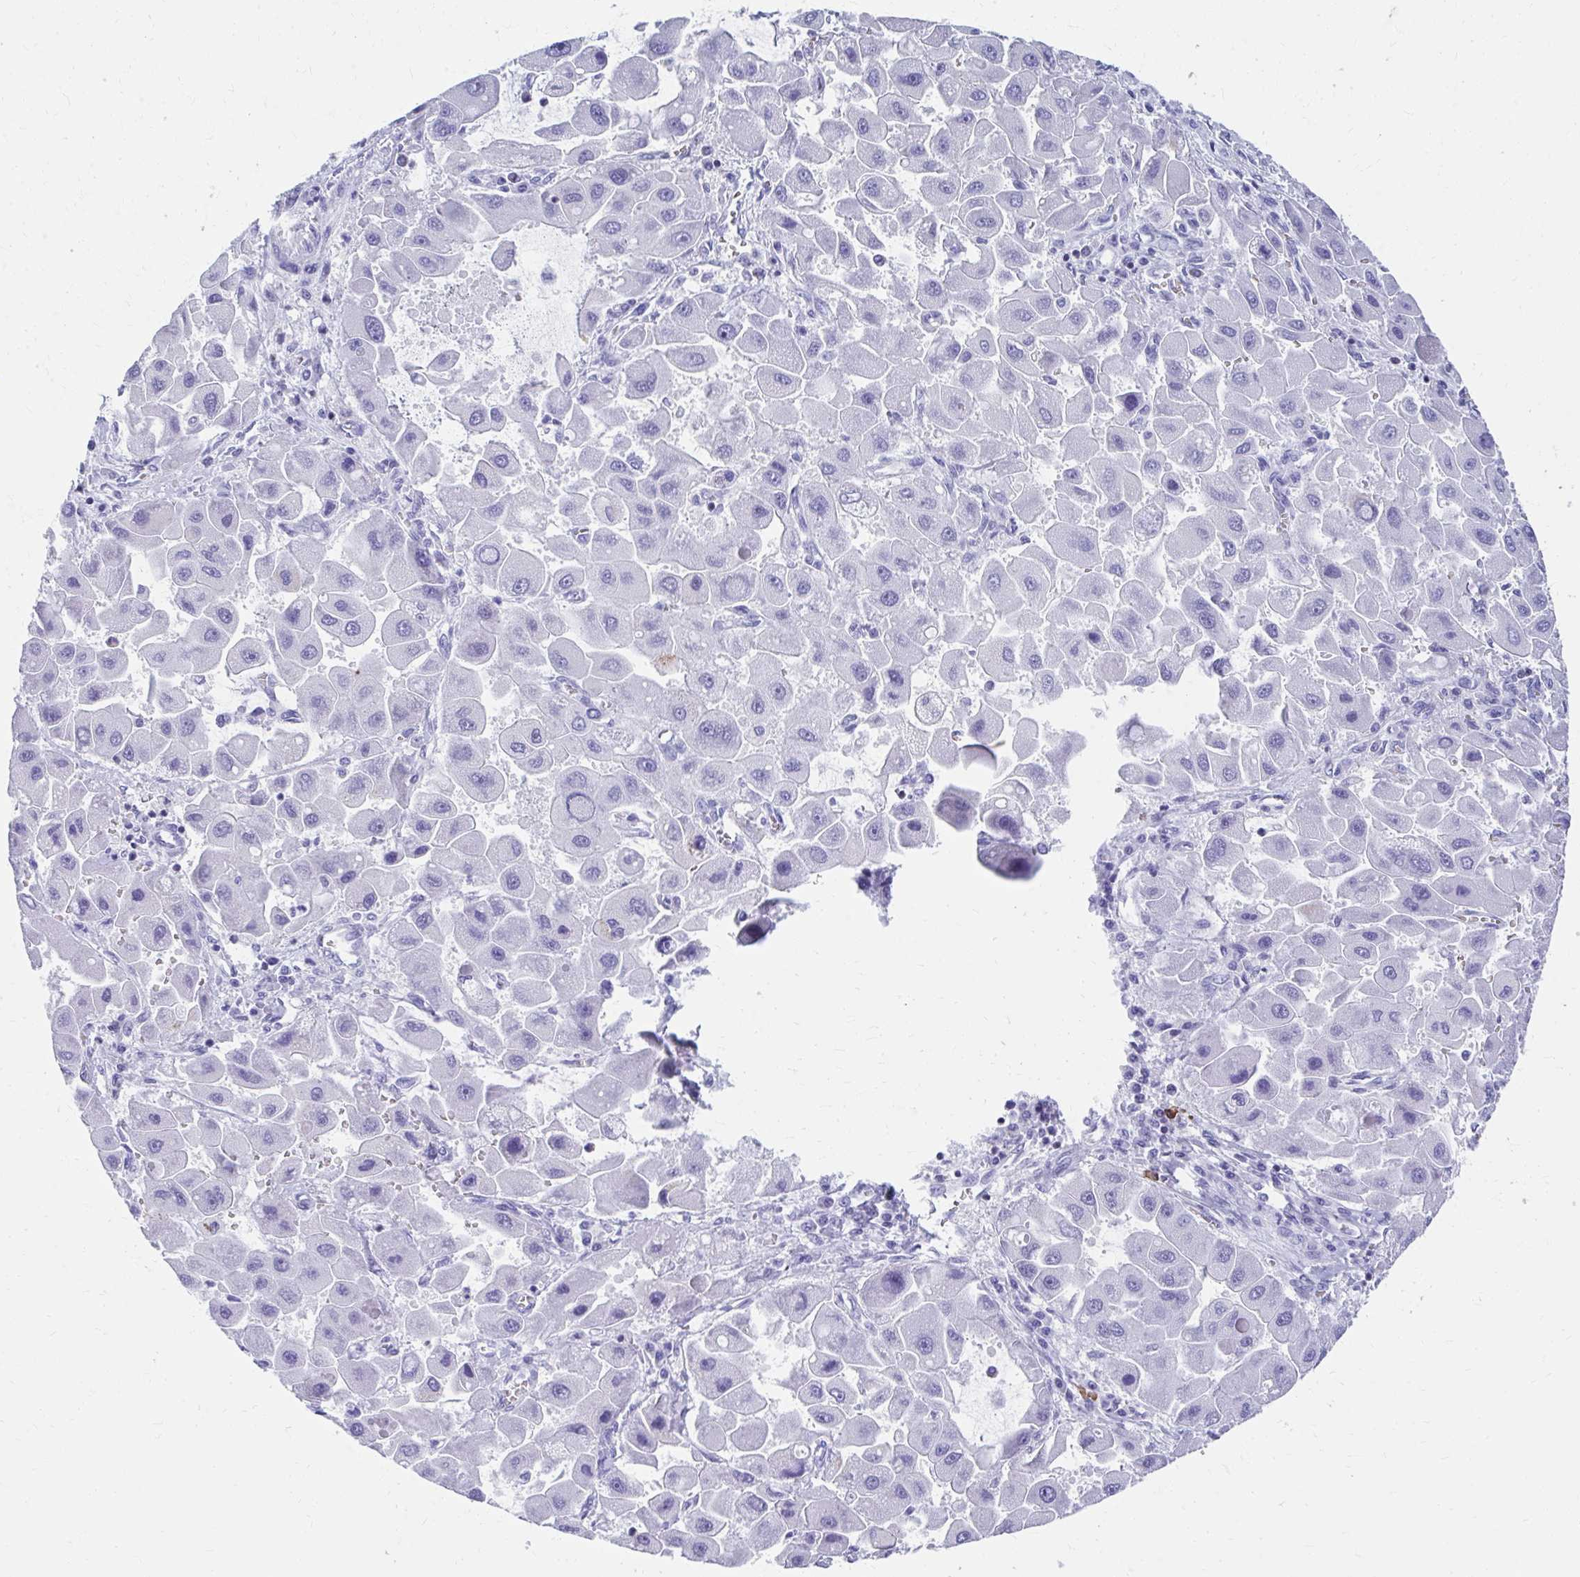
{"staining": {"intensity": "negative", "quantity": "none", "location": "none"}, "tissue": "liver cancer", "cell_type": "Tumor cells", "image_type": "cancer", "snomed": [{"axis": "morphology", "description": "Carcinoma, Hepatocellular, NOS"}, {"axis": "topography", "description": "Liver"}], "caption": "Immunohistochemistry micrograph of neoplastic tissue: human liver cancer (hepatocellular carcinoma) stained with DAB displays no significant protein staining in tumor cells.", "gene": "RUNX3", "patient": {"sex": "male", "age": 24}}